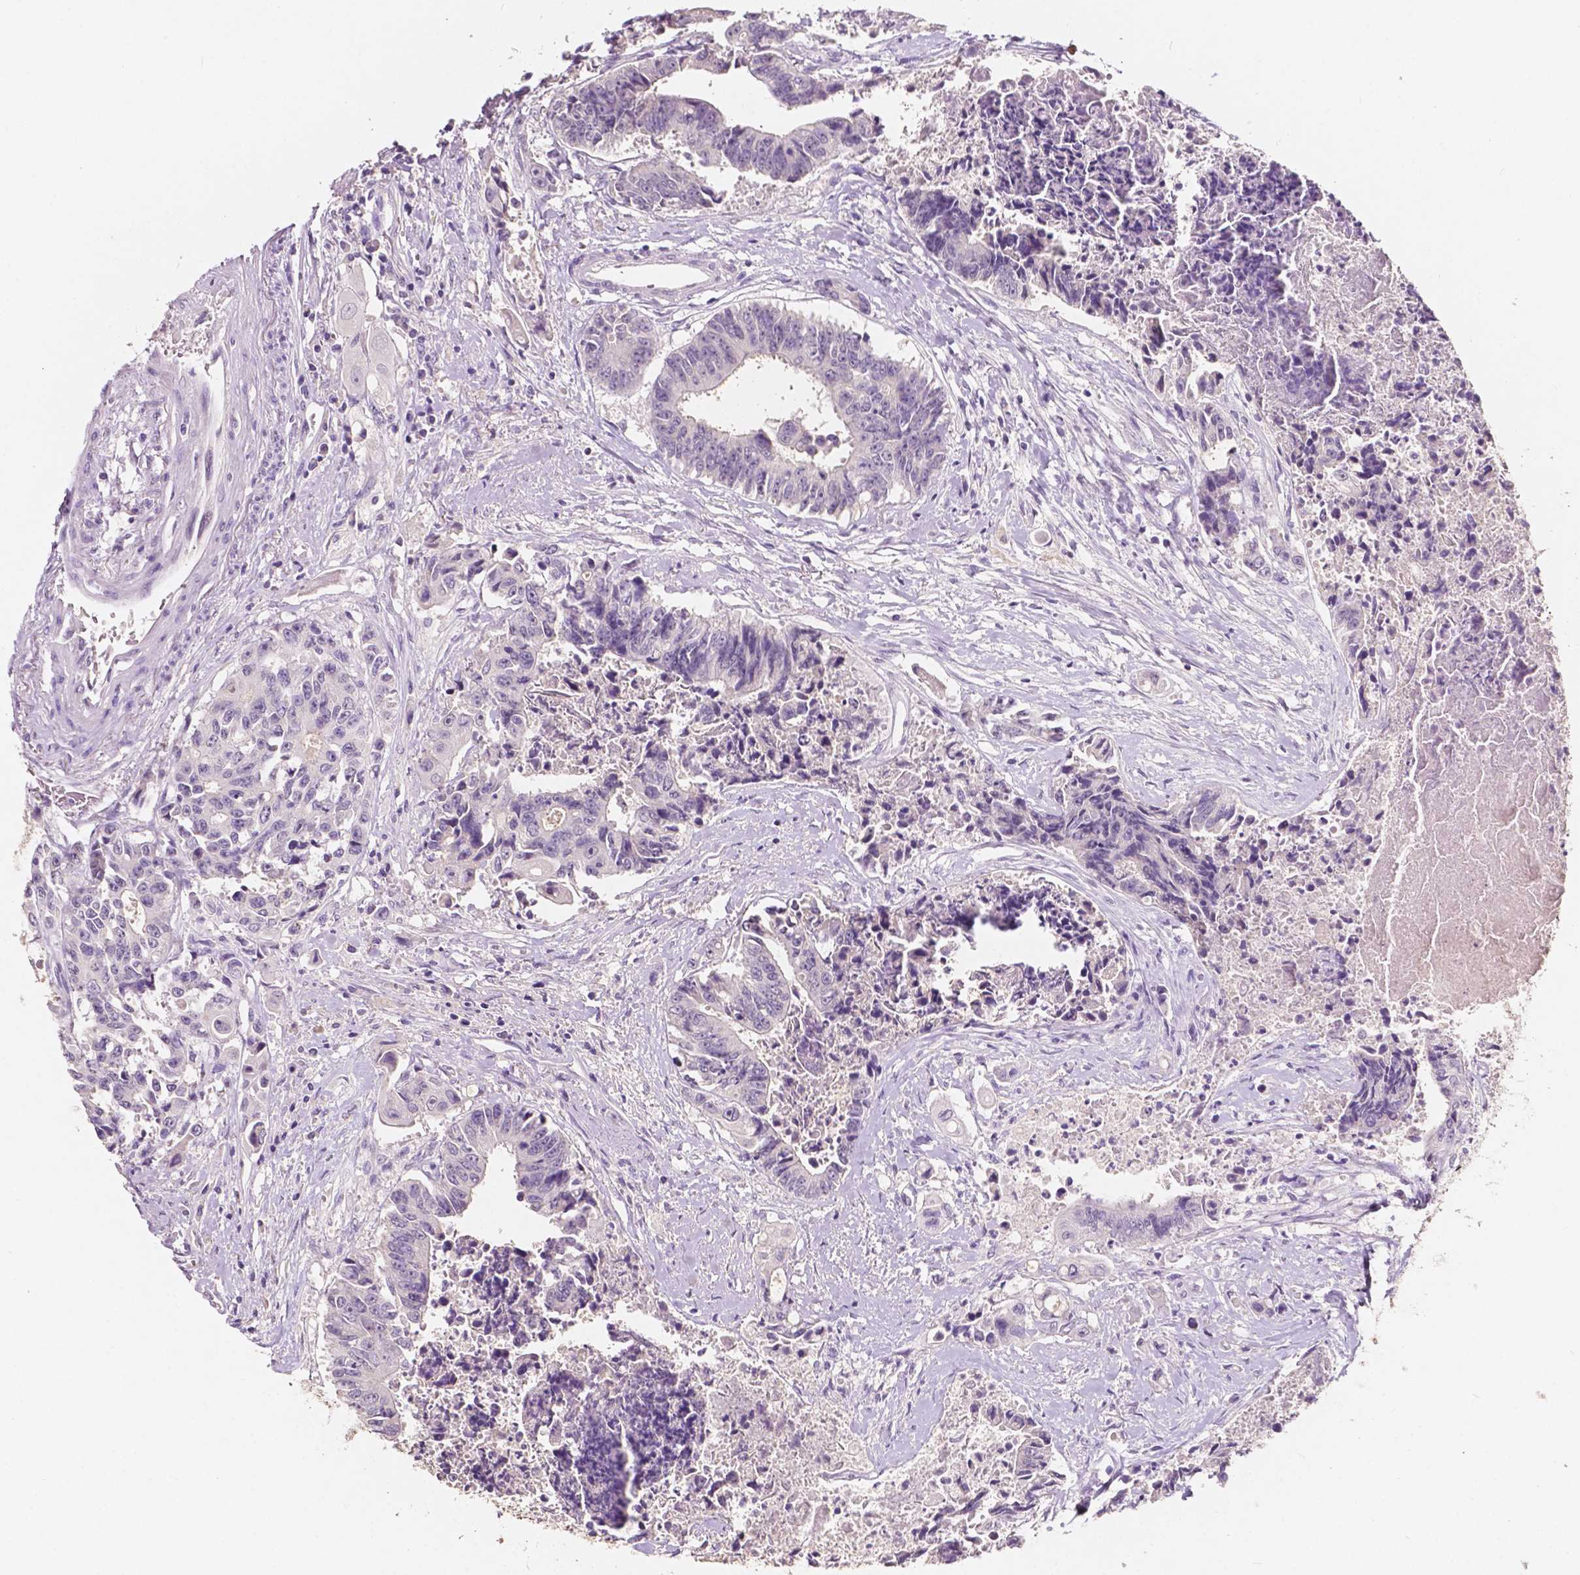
{"staining": {"intensity": "negative", "quantity": "none", "location": "none"}, "tissue": "colorectal cancer", "cell_type": "Tumor cells", "image_type": "cancer", "snomed": [{"axis": "morphology", "description": "Adenocarcinoma, NOS"}, {"axis": "topography", "description": "Rectum"}], "caption": "Immunohistochemical staining of colorectal cancer exhibits no significant staining in tumor cells. The staining is performed using DAB brown chromogen with nuclei counter-stained in using hematoxylin.", "gene": "TAL1", "patient": {"sex": "male", "age": 54}}